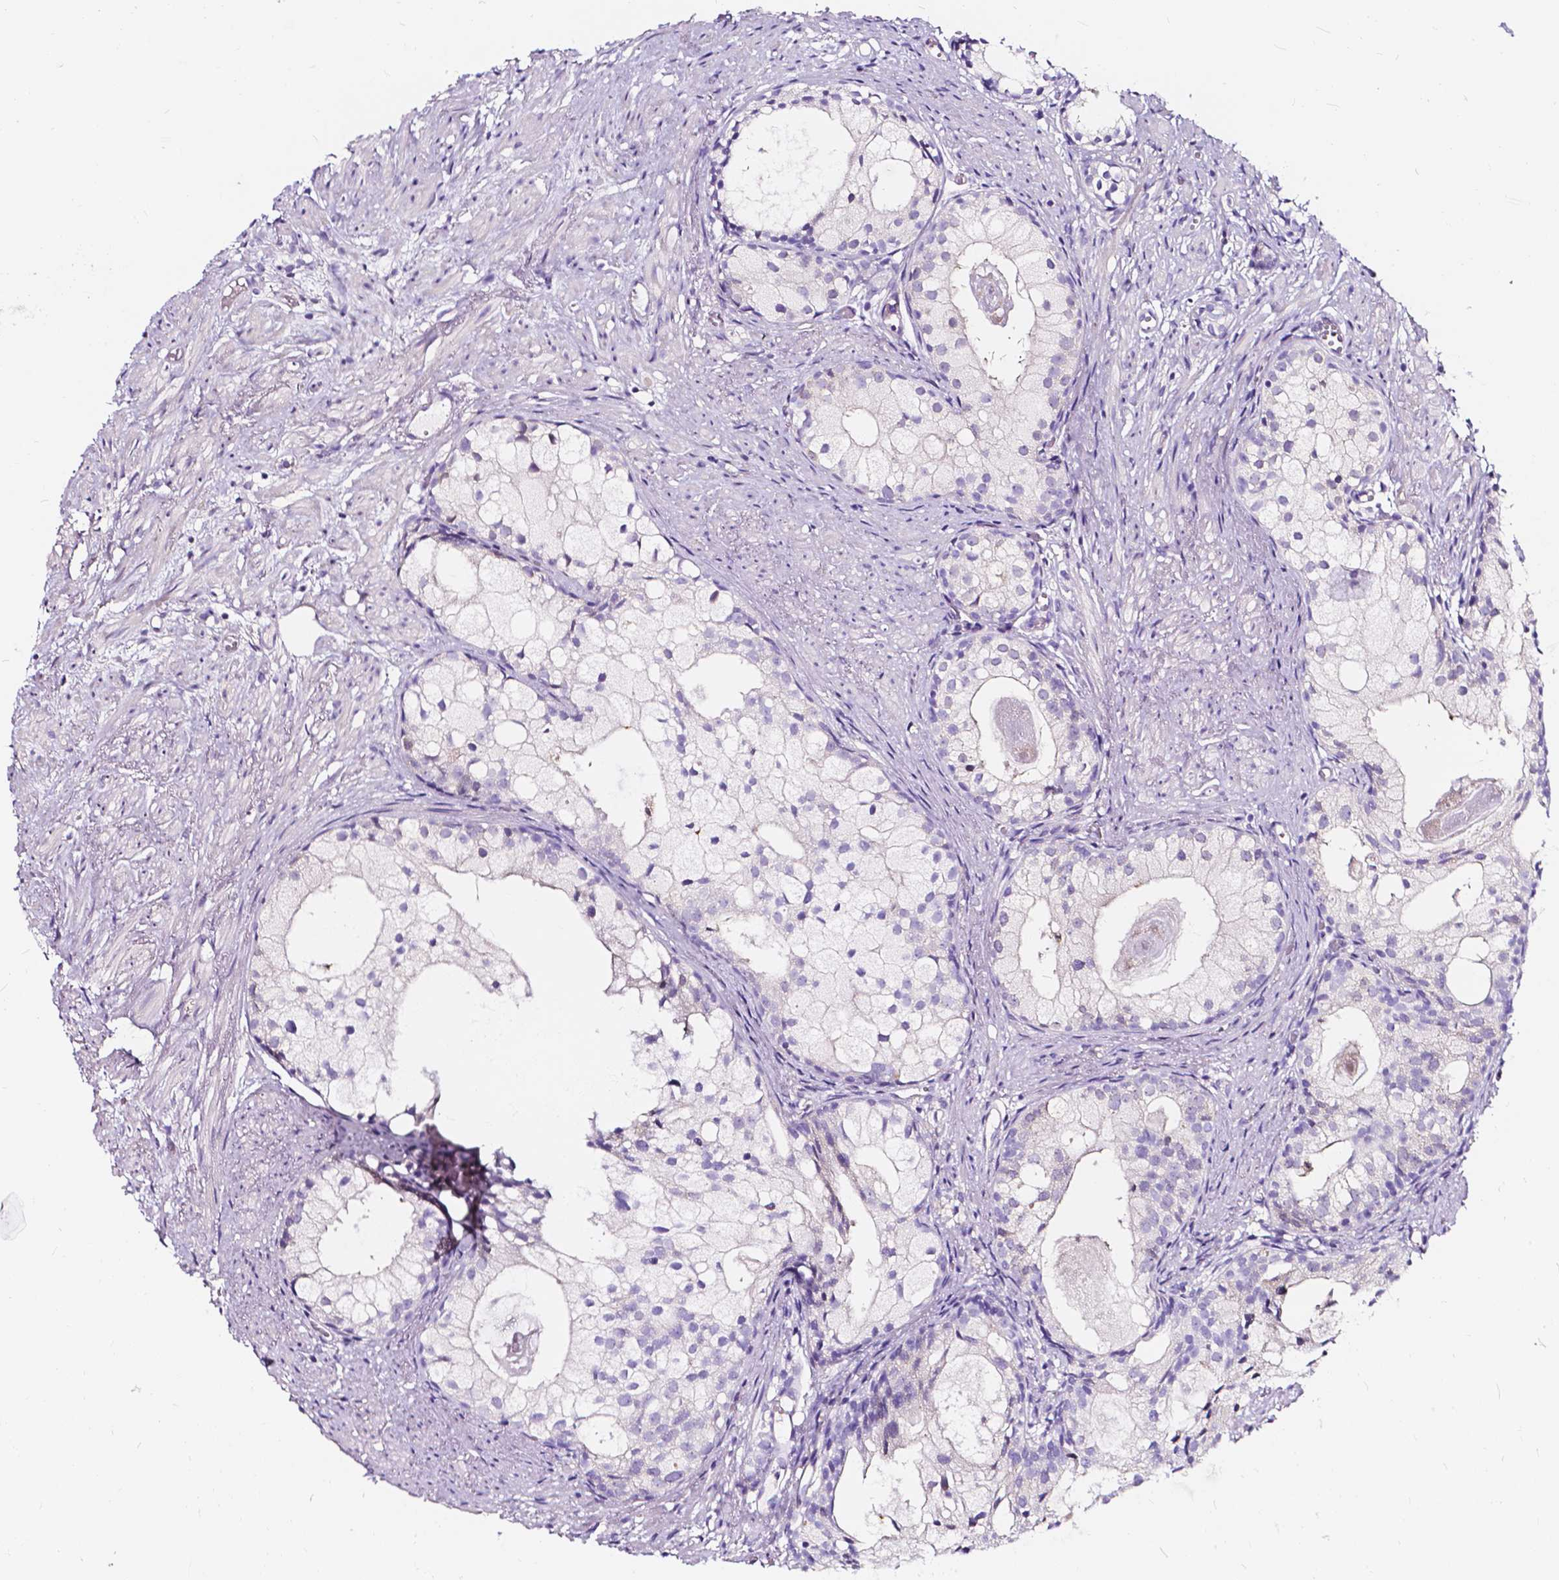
{"staining": {"intensity": "negative", "quantity": "none", "location": "none"}, "tissue": "prostate cancer", "cell_type": "Tumor cells", "image_type": "cancer", "snomed": [{"axis": "morphology", "description": "Adenocarcinoma, High grade"}, {"axis": "topography", "description": "Prostate"}], "caption": "Photomicrograph shows no protein positivity in tumor cells of prostate high-grade adenocarcinoma tissue. (DAB immunohistochemistry (IHC) visualized using brightfield microscopy, high magnification).", "gene": "CLSTN2", "patient": {"sex": "male", "age": 85}}